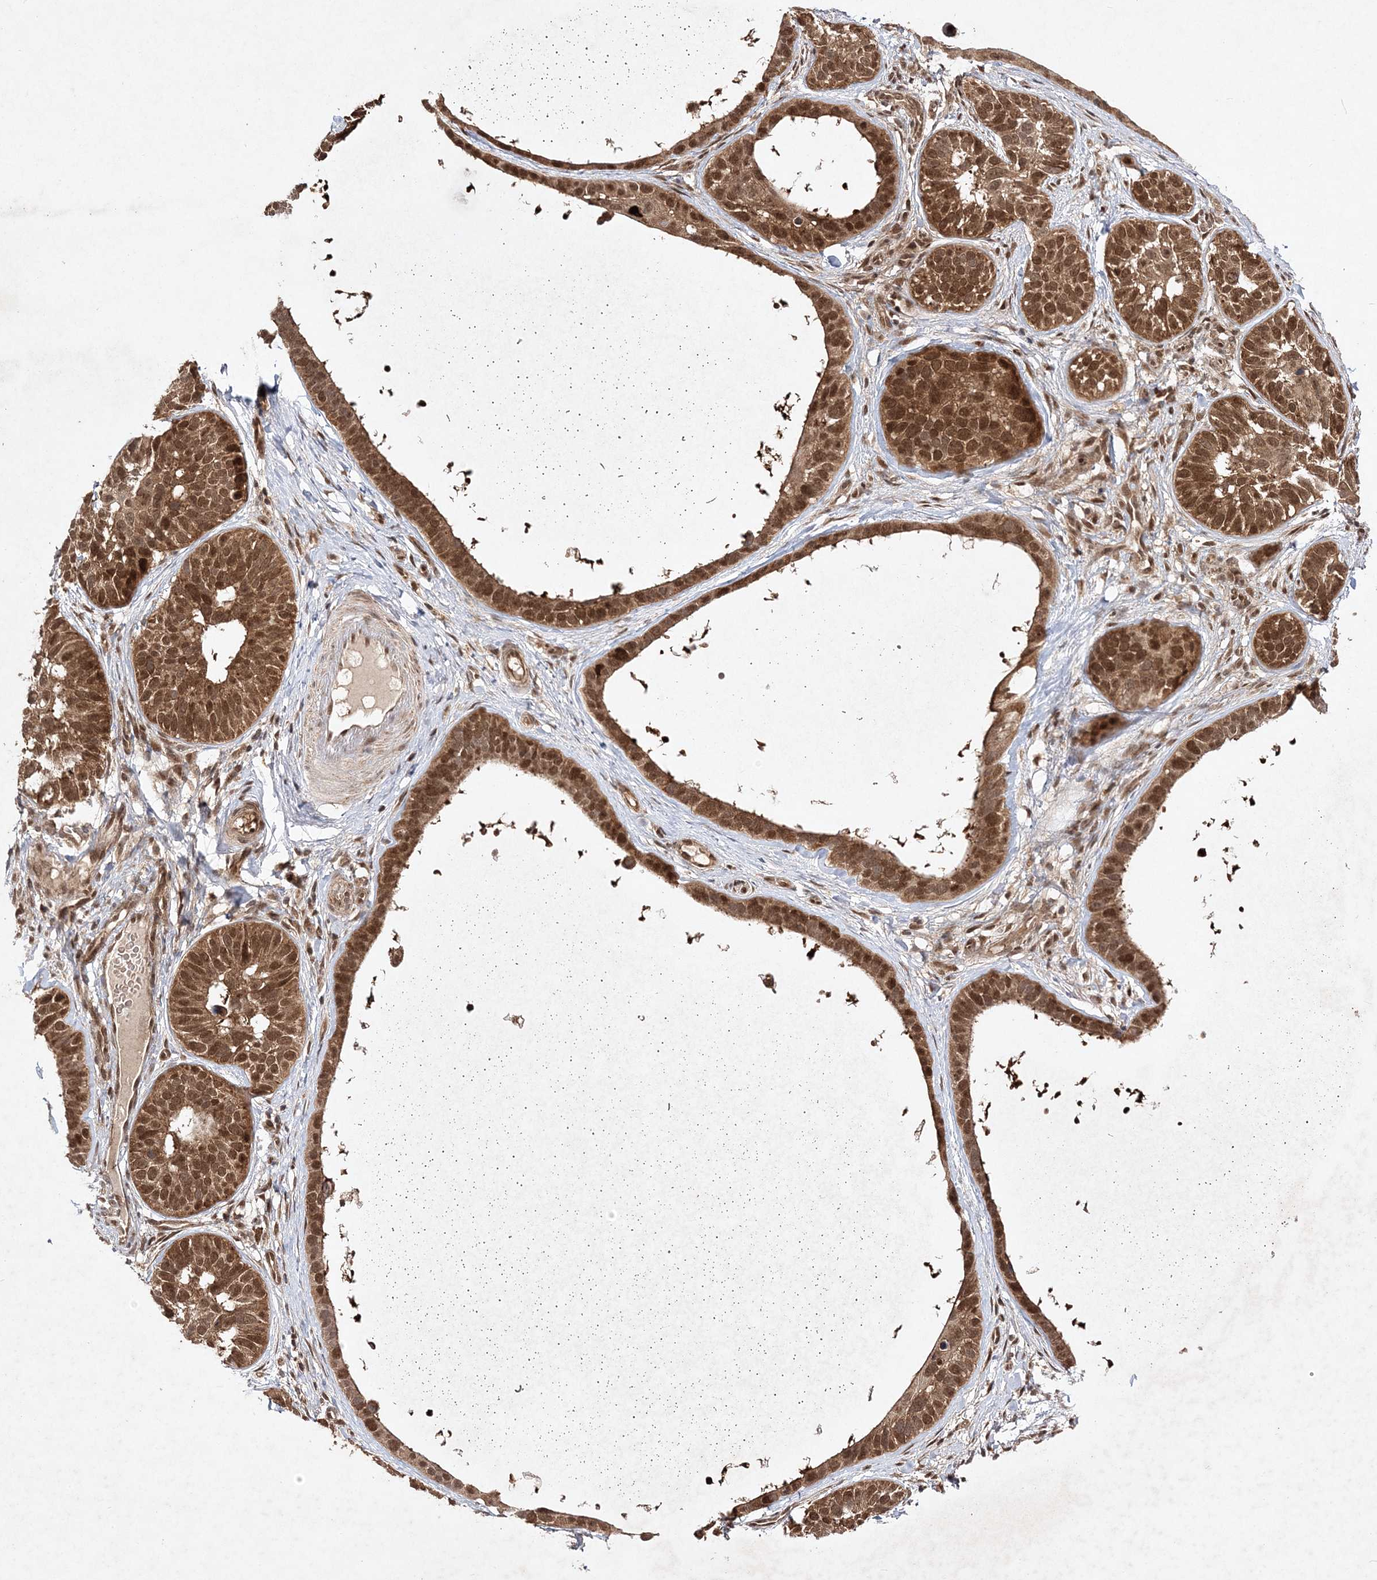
{"staining": {"intensity": "strong", "quantity": ">75%", "location": "cytoplasmic/membranous,nuclear"}, "tissue": "skin cancer", "cell_type": "Tumor cells", "image_type": "cancer", "snomed": [{"axis": "morphology", "description": "Basal cell carcinoma"}, {"axis": "topography", "description": "Skin"}], "caption": "A brown stain shows strong cytoplasmic/membranous and nuclear expression of a protein in skin cancer (basal cell carcinoma) tumor cells.", "gene": "NIF3L1", "patient": {"sex": "male", "age": 62}}